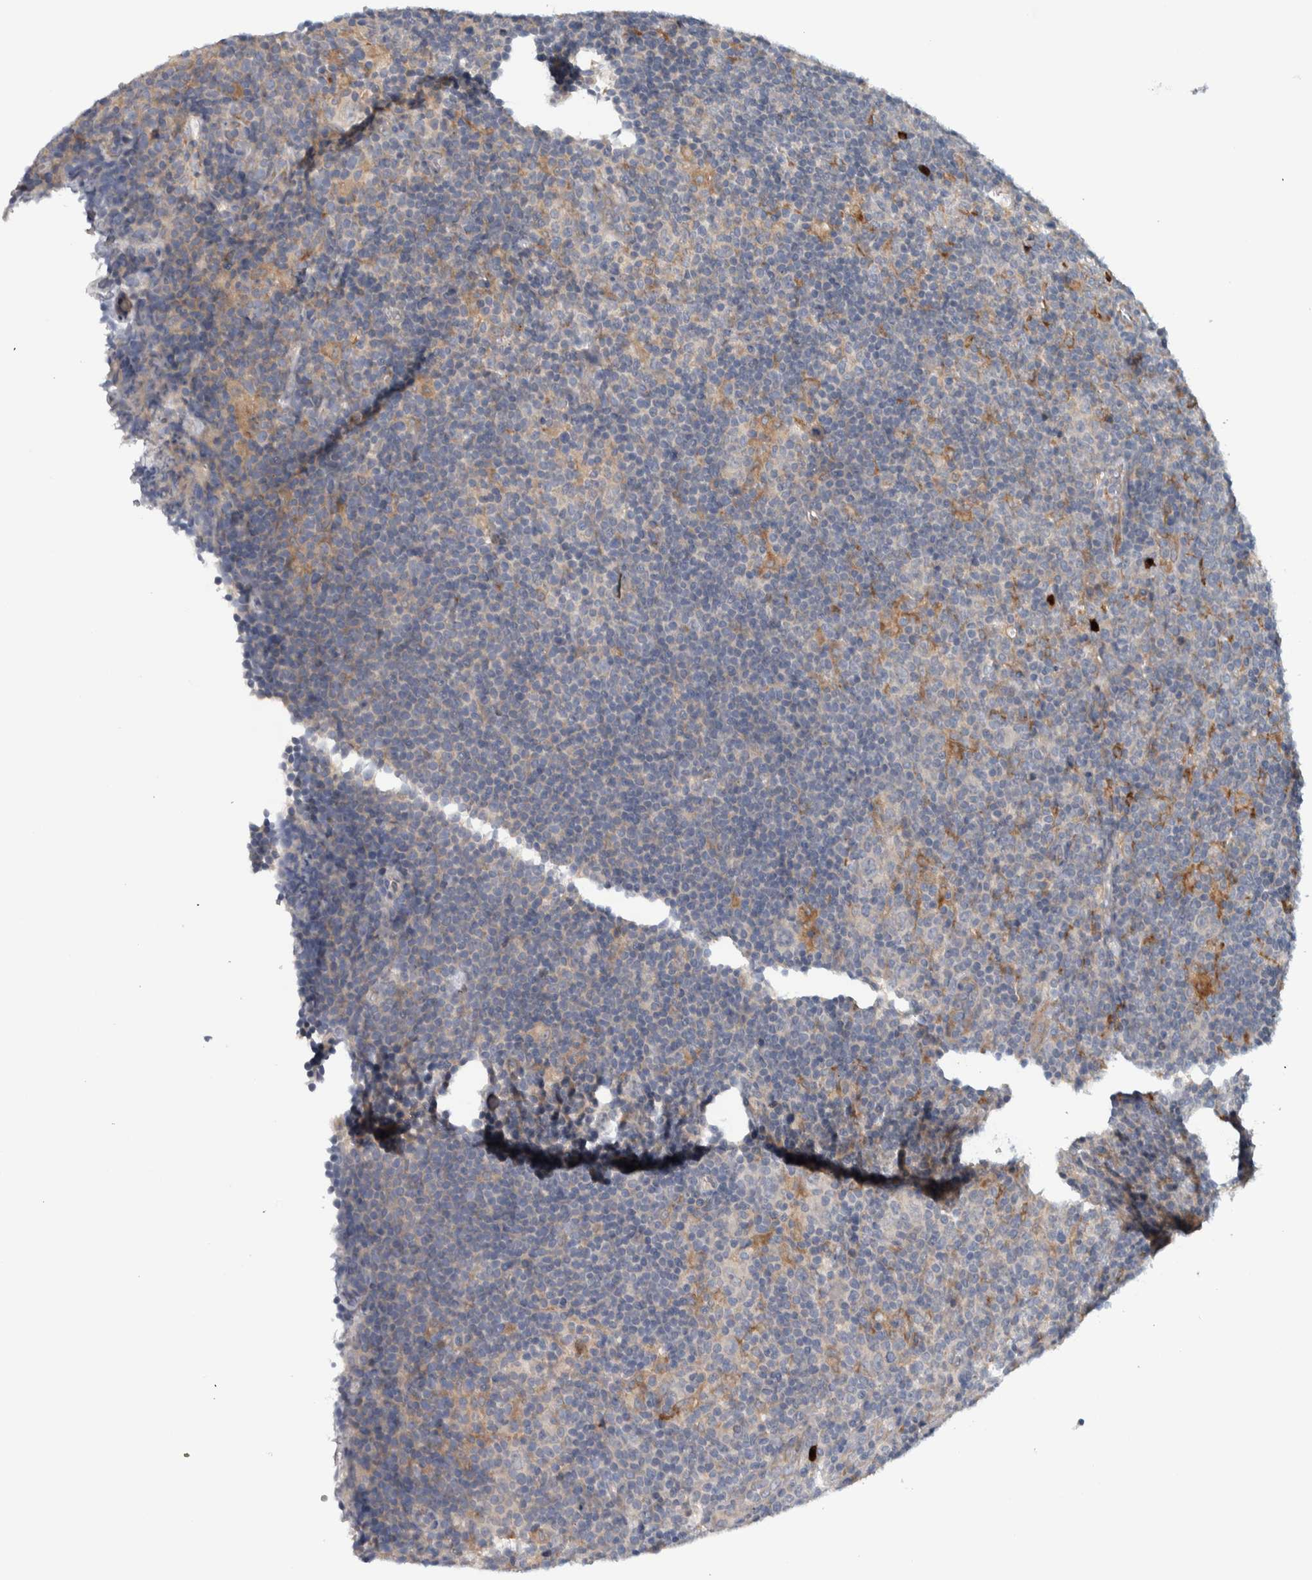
{"staining": {"intensity": "negative", "quantity": "none", "location": "none"}, "tissue": "lymphoma", "cell_type": "Tumor cells", "image_type": "cancer", "snomed": [{"axis": "morphology", "description": "Hodgkin's disease, NOS"}, {"axis": "topography", "description": "Lymph node"}], "caption": "This histopathology image is of lymphoma stained with IHC to label a protein in brown with the nuclei are counter-stained blue. There is no positivity in tumor cells.", "gene": "ADPRM", "patient": {"sex": "female", "age": 57}}